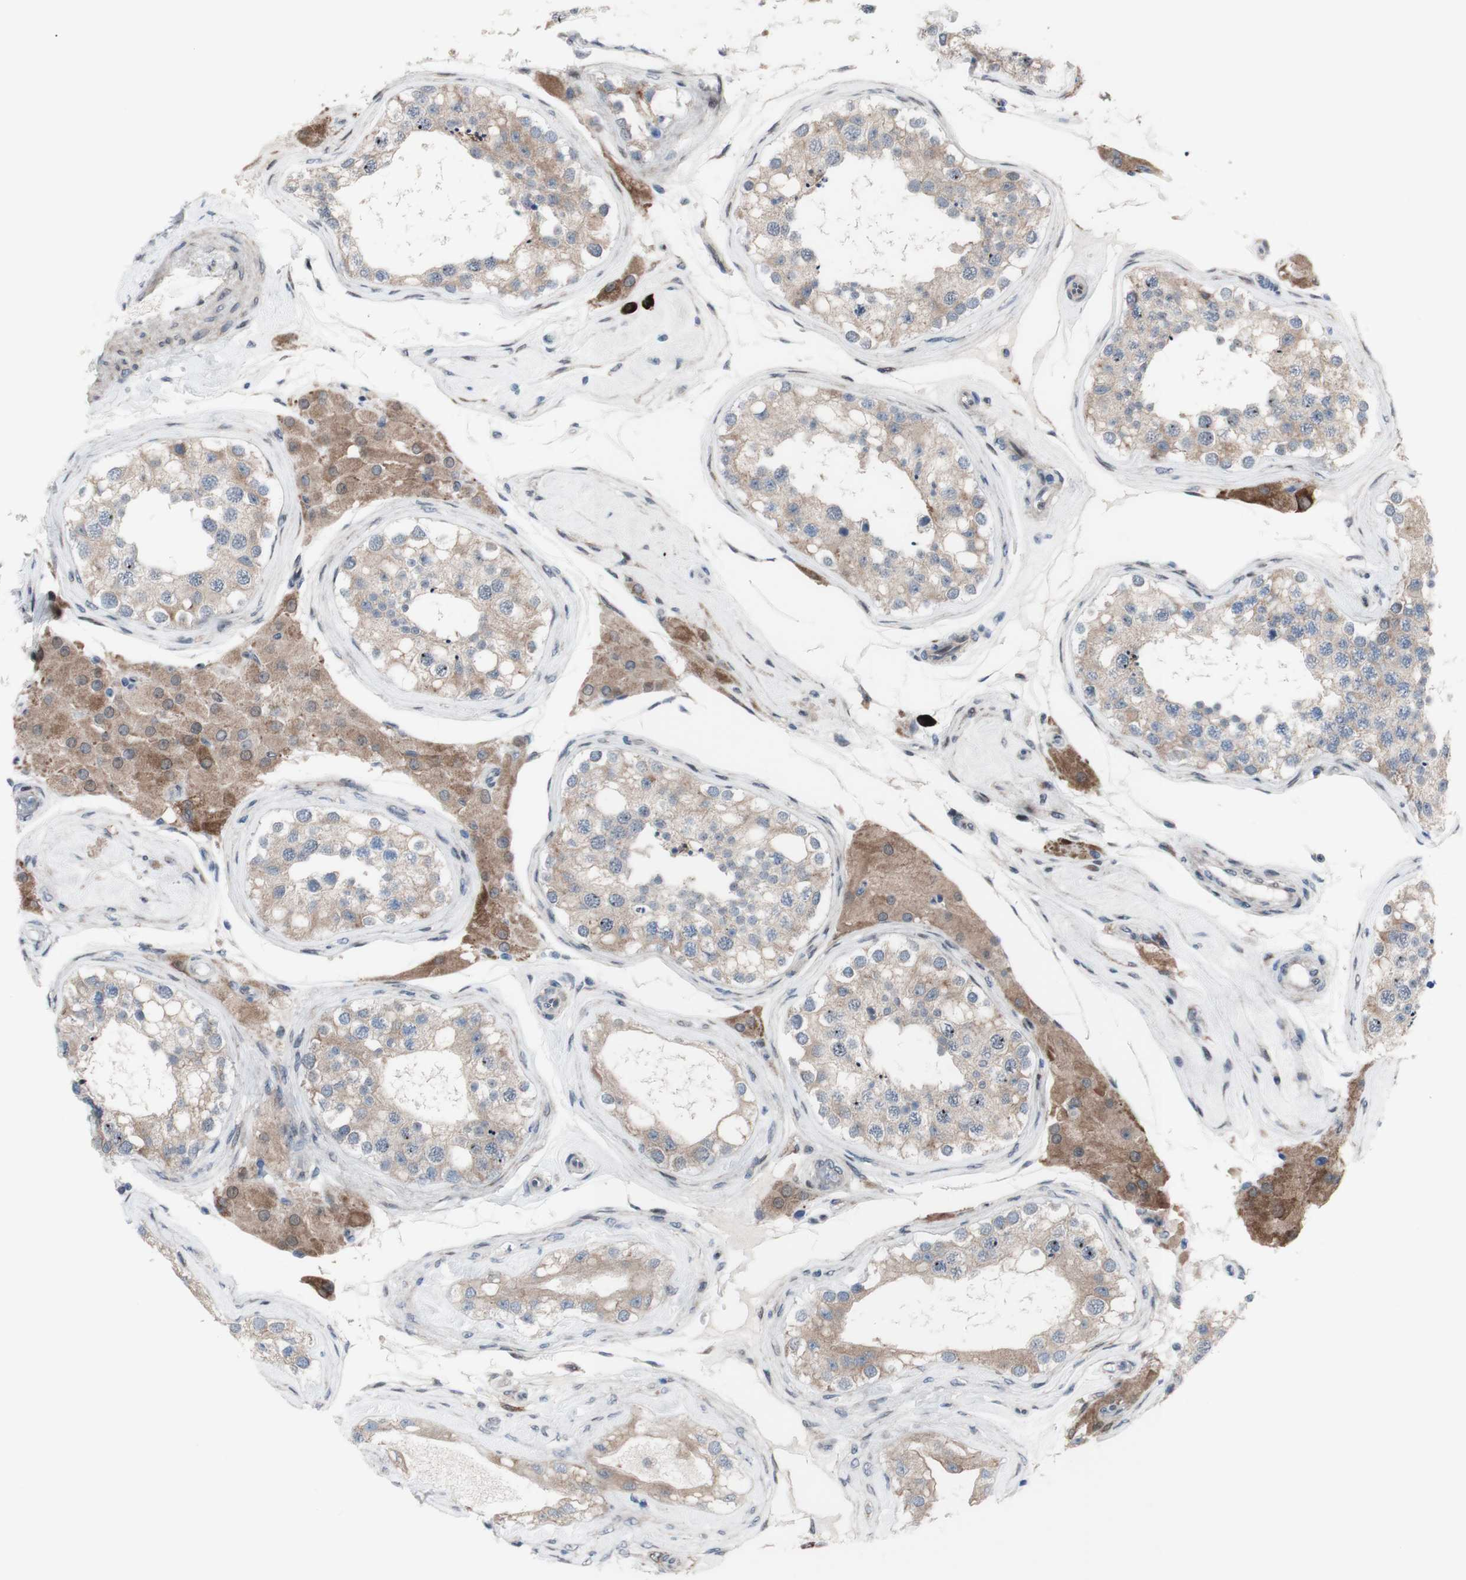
{"staining": {"intensity": "weak", "quantity": "25%-75%", "location": "cytoplasmic/membranous"}, "tissue": "testis", "cell_type": "Cells in seminiferous ducts", "image_type": "normal", "snomed": [{"axis": "morphology", "description": "Normal tissue, NOS"}, {"axis": "topography", "description": "Testis"}], "caption": "Immunohistochemistry photomicrograph of normal testis: testis stained using immunohistochemistry shows low levels of weak protein expression localized specifically in the cytoplasmic/membranous of cells in seminiferous ducts, appearing as a cytoplasmic/membranous brown color.", "gene": "PHTF2", "patient": {"sex": "male", "age": 68}}